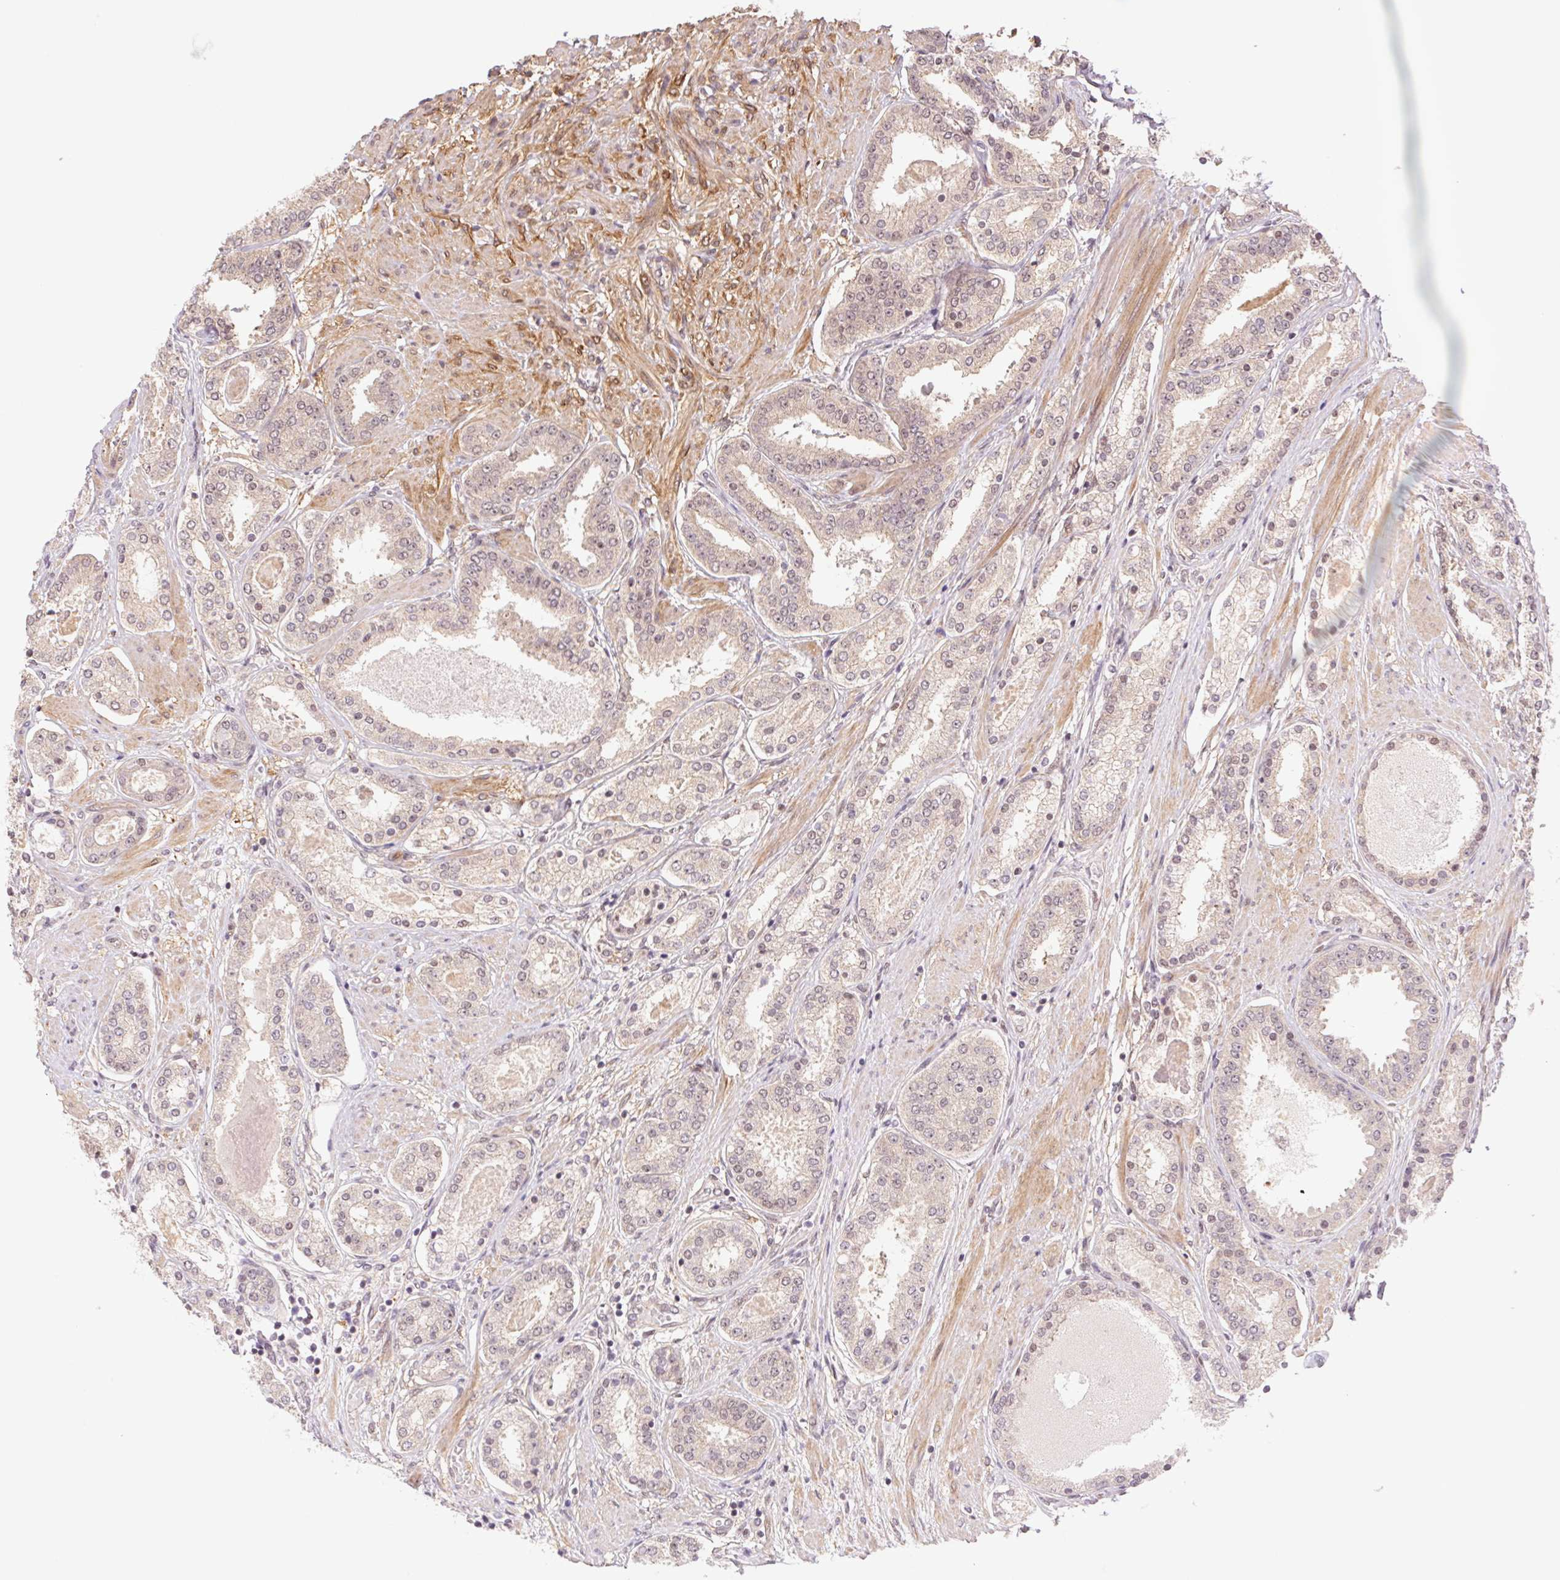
{"staining": {"intensity": "weak", "quantity": "<25%", "location": "nuclear"}, "tissue": "prostate cancer", "cell_type": "Tumor cells", "image_type": "cancer", "snomed": [{"axis": "morphology", "description": "Adenocarcinoma, High grade"}, {"axis": "topography", "description": "Prostate"}], "caption": "Immunohistochemistry (IHC) photomicrograph of neoplastic tissue: prostate cancer (high-grade adenocarcinoma) stained with DAB displays no significant protein expression in tumor cells.", "gene": "CWC25", "patient": {"sex": "male", "age": 63}}